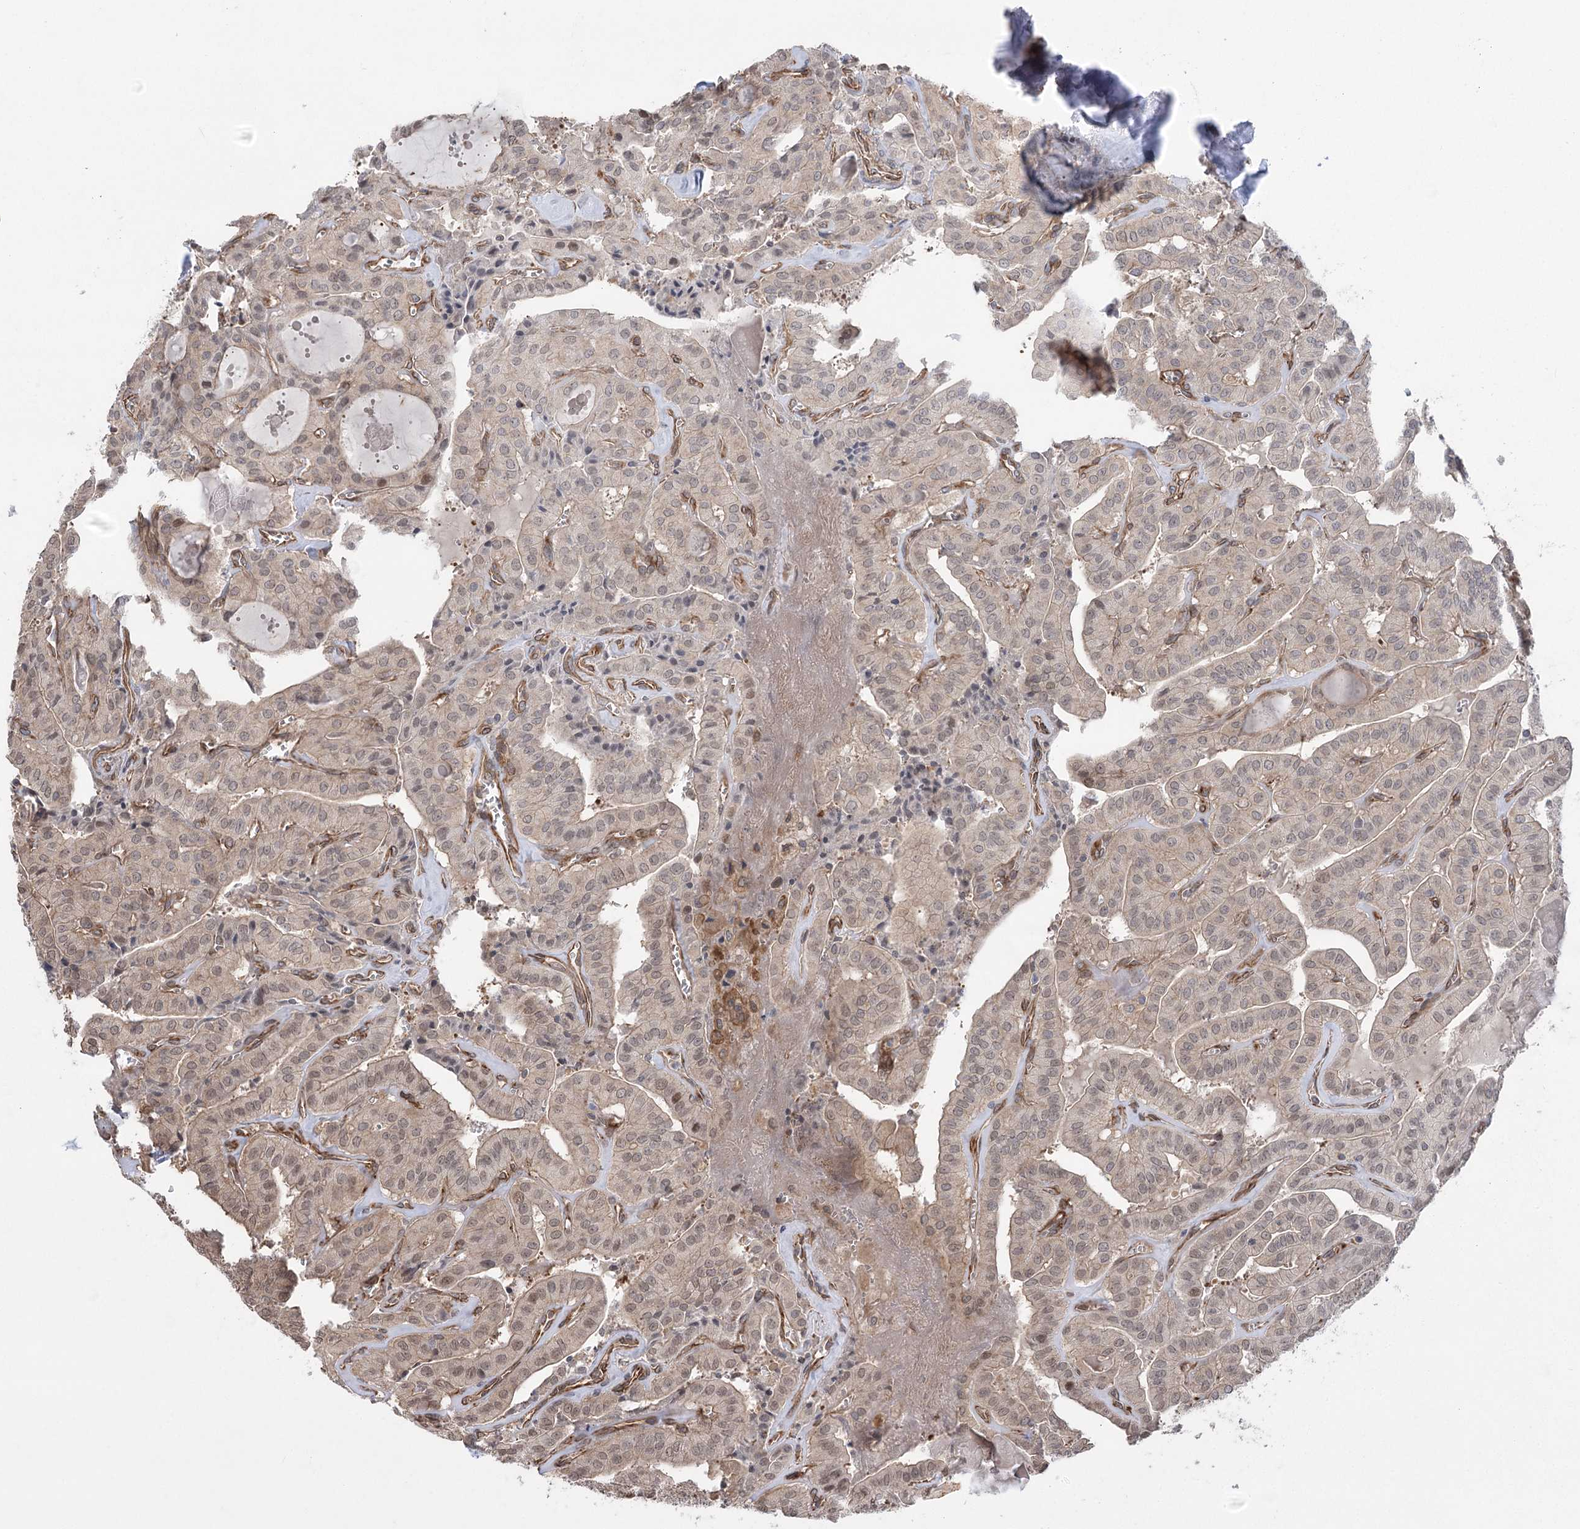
{"staining": {"intensity": "weak", "quantity": "25%-75%", "location": "nuclear"}, "tissue": "thyroid cancer", "cell_type": "Tumor cells", "image_type": "cancer", "snomed": [{"axis": "morphology", "description": "Papillary adenocarcinoma, NOS"}, {"axis": "topography", "description": "Thyroid gland"}], "caption": "Brown immunohistochemical staining in human thyroid papillary adenocarcinoma demonstrates weak nuclear positivity in approximately 25%-75% of tumor cells. (Brightfield microscopy of DAB IHC at high magnification).", "gene": "RWDD4", "patient": {"sex": "male", "age": 52}}